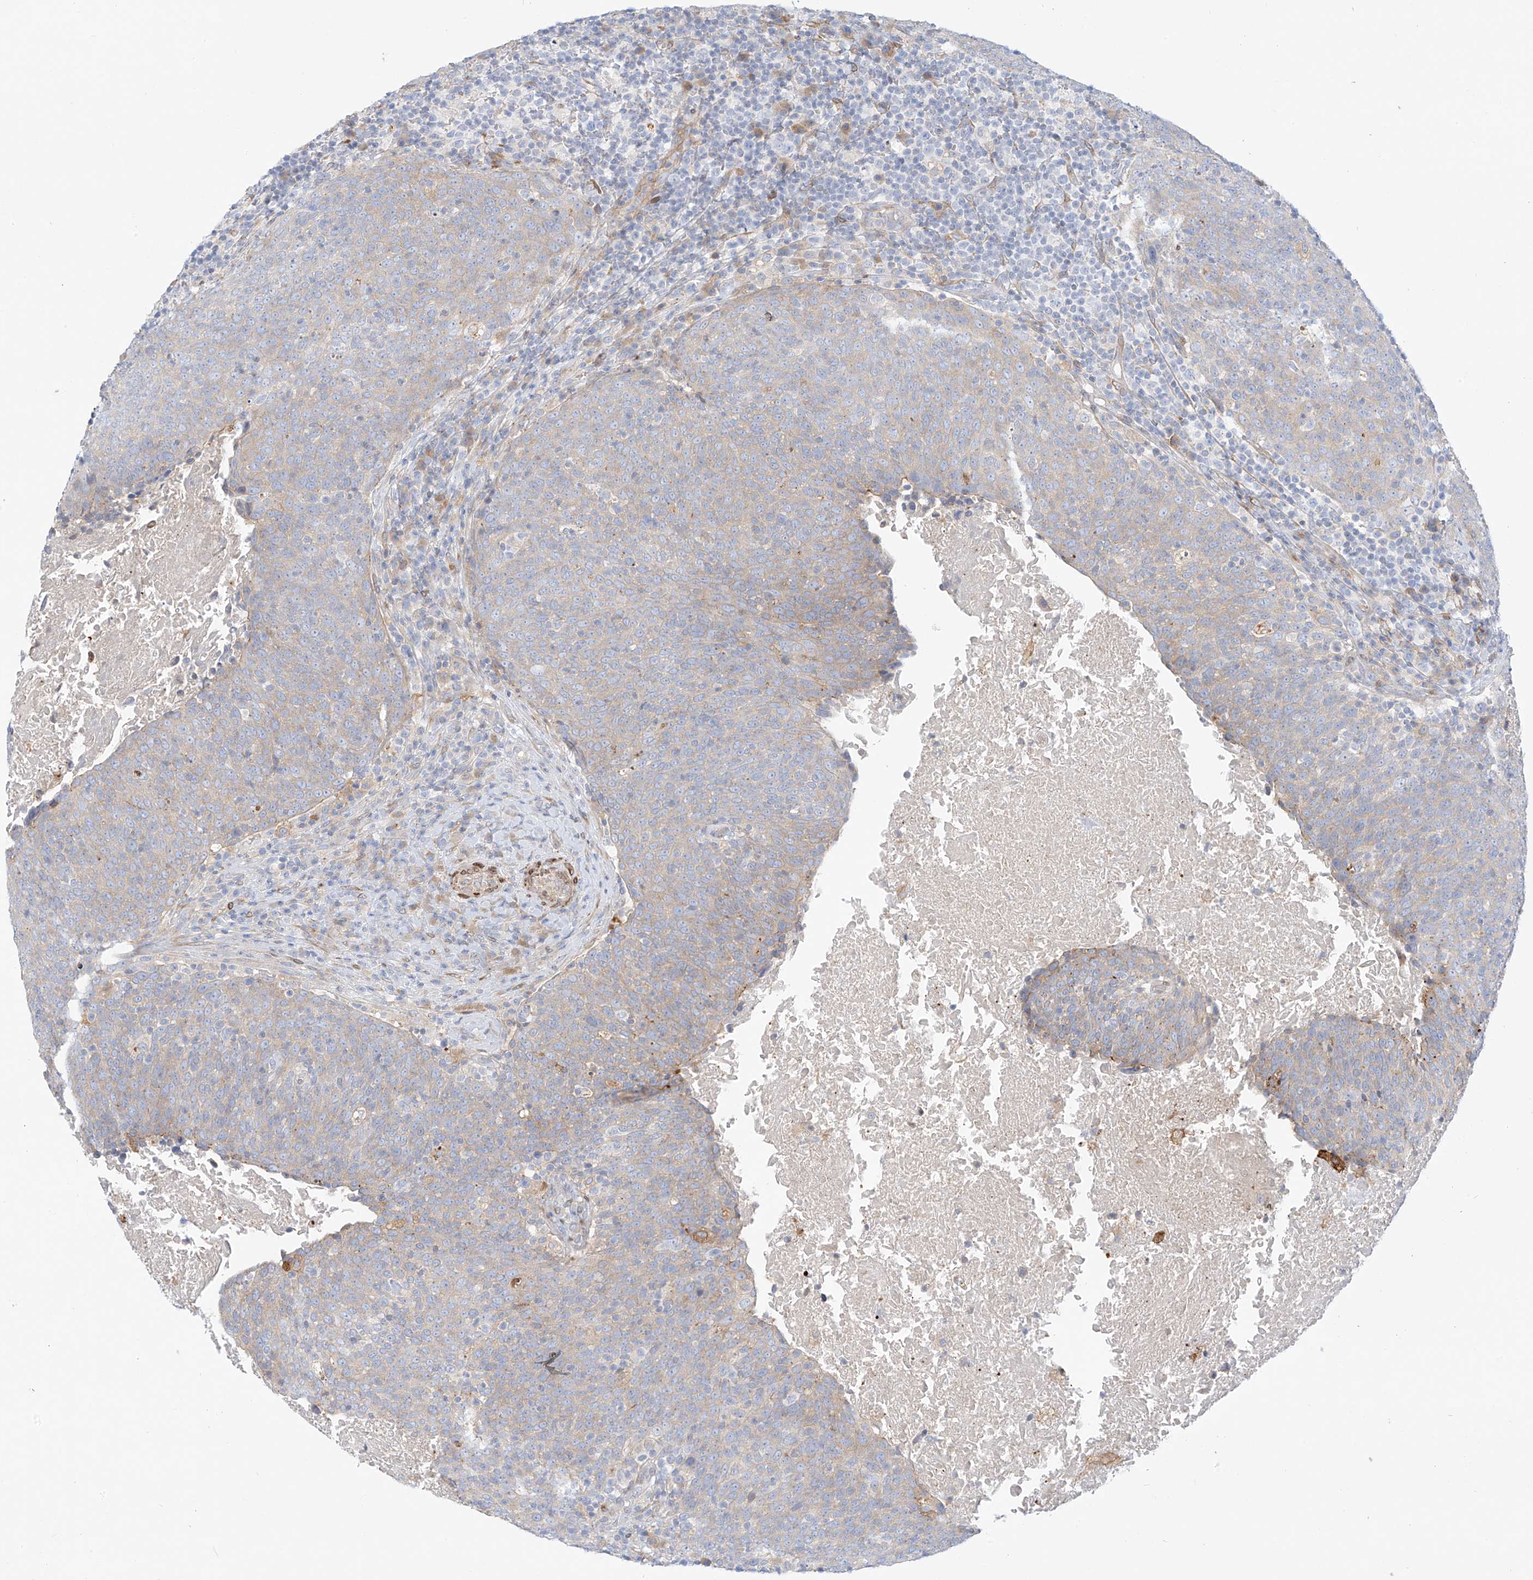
{"staining": {"intensity": "weak", "quantity": "<25%", "location": "cytoplasmic/membranous"}, "tissue": "head and neck cancer", "cell_type": "Tumor cells", "image_type": "cancer", "snomed": [{"axis": "morphology", "description": "Squamous cell carcinoma, NOS"}, {"axis": "morphology", "description": "Squamous cell carcinoma, metastatic, NOS"}, {"axis": "topography", "description": "Lymph node"}, {"axis": "topography", "description": "Head-Neck"}], "caption": "DAB (3,3'-diaminobenzidine) immunohistochemical staining of head and neck cancer (squamous cell carcinoma) exhibits no significant expression in tumor cells.", "gene": "PCYOX1", "patient": {"sex": "male", "age": 62}}